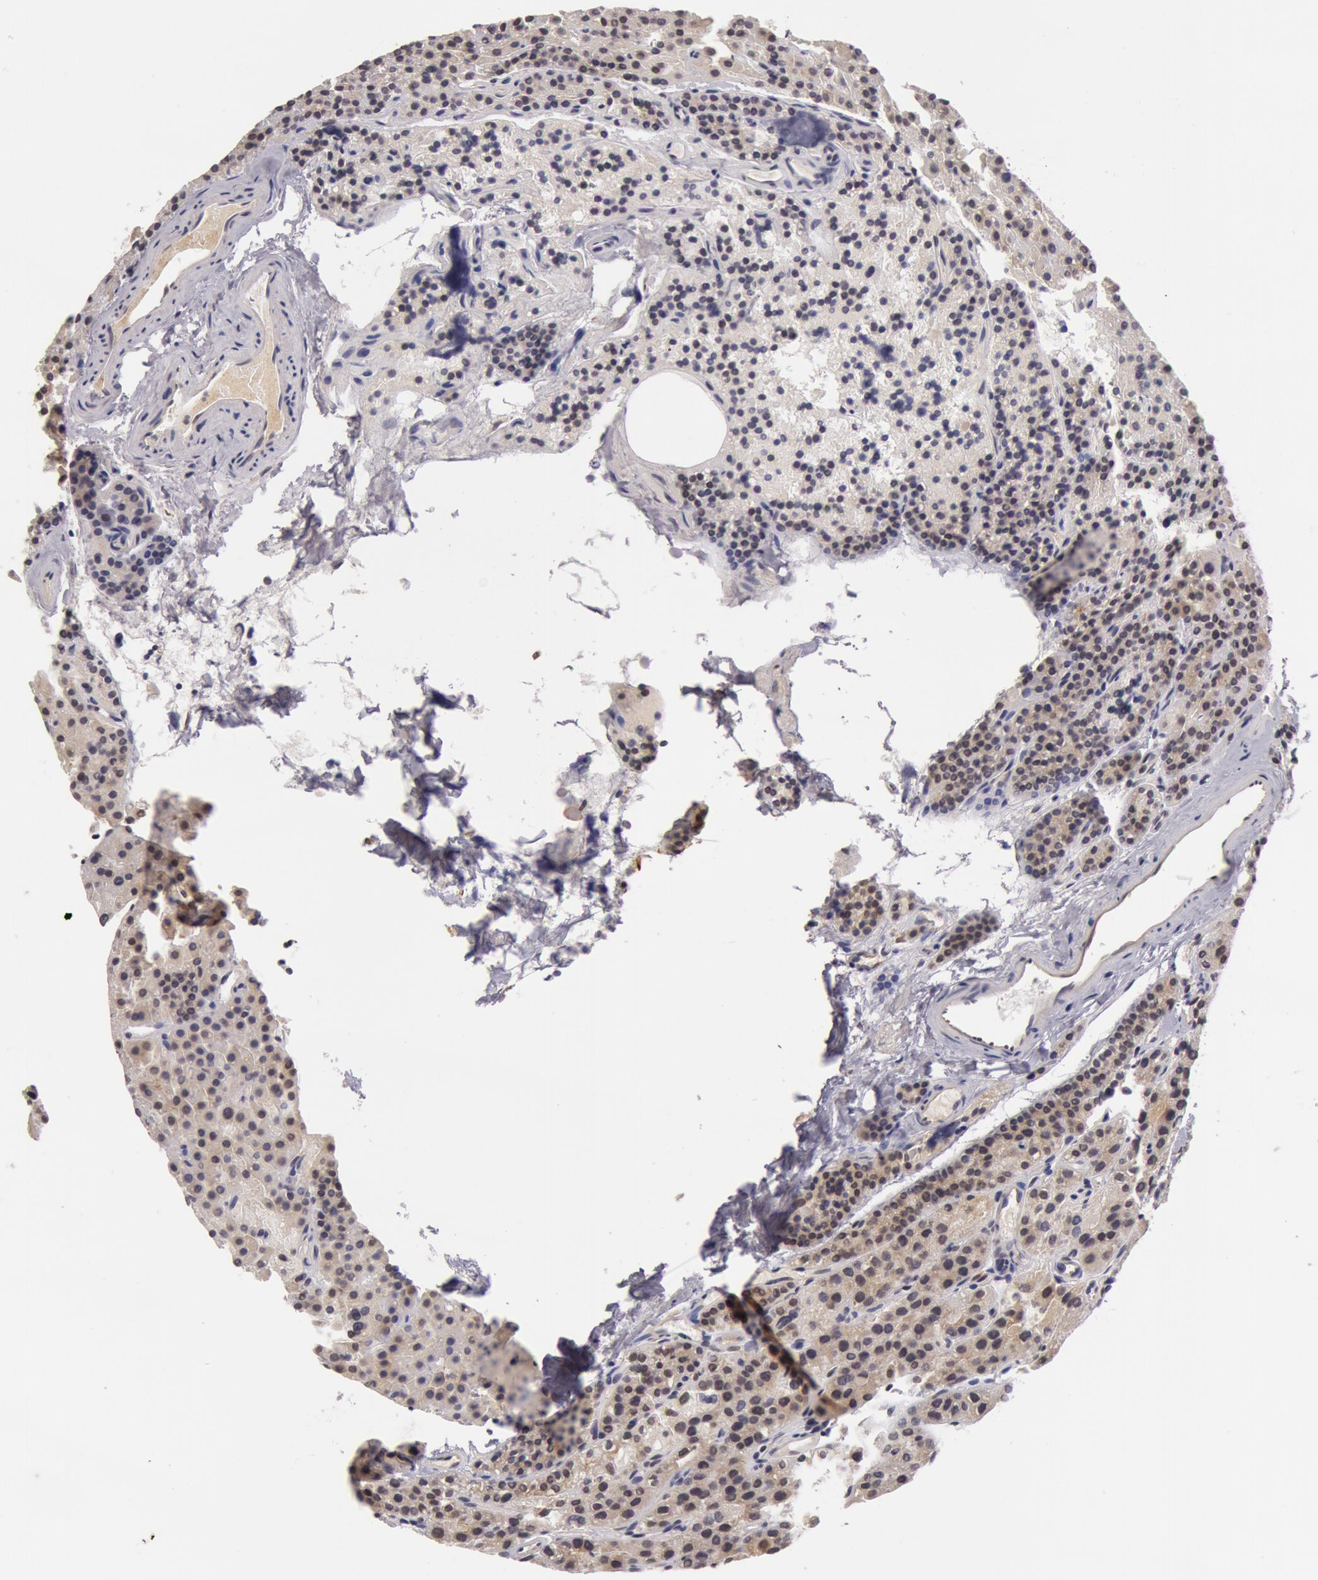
{"staining": {"intensity": "weak", "quantity": "<25%", "location": "cytoplasmic/membranous"}, "tissue": "parathyroid gland", "cell_type": "Glandular cells", "image_type": "normal", "snomed": [{"axis": "morphology", "description": "Normal tissue, NOS"}, {"axis": "topography", "description": "Parathyroid gland"}], "caption": "A histopathology image of human parathyroid gland is negative for staining in glandular cells.", "gene": "SYTL4", "patient": {"sex": "male", "age": 71}}